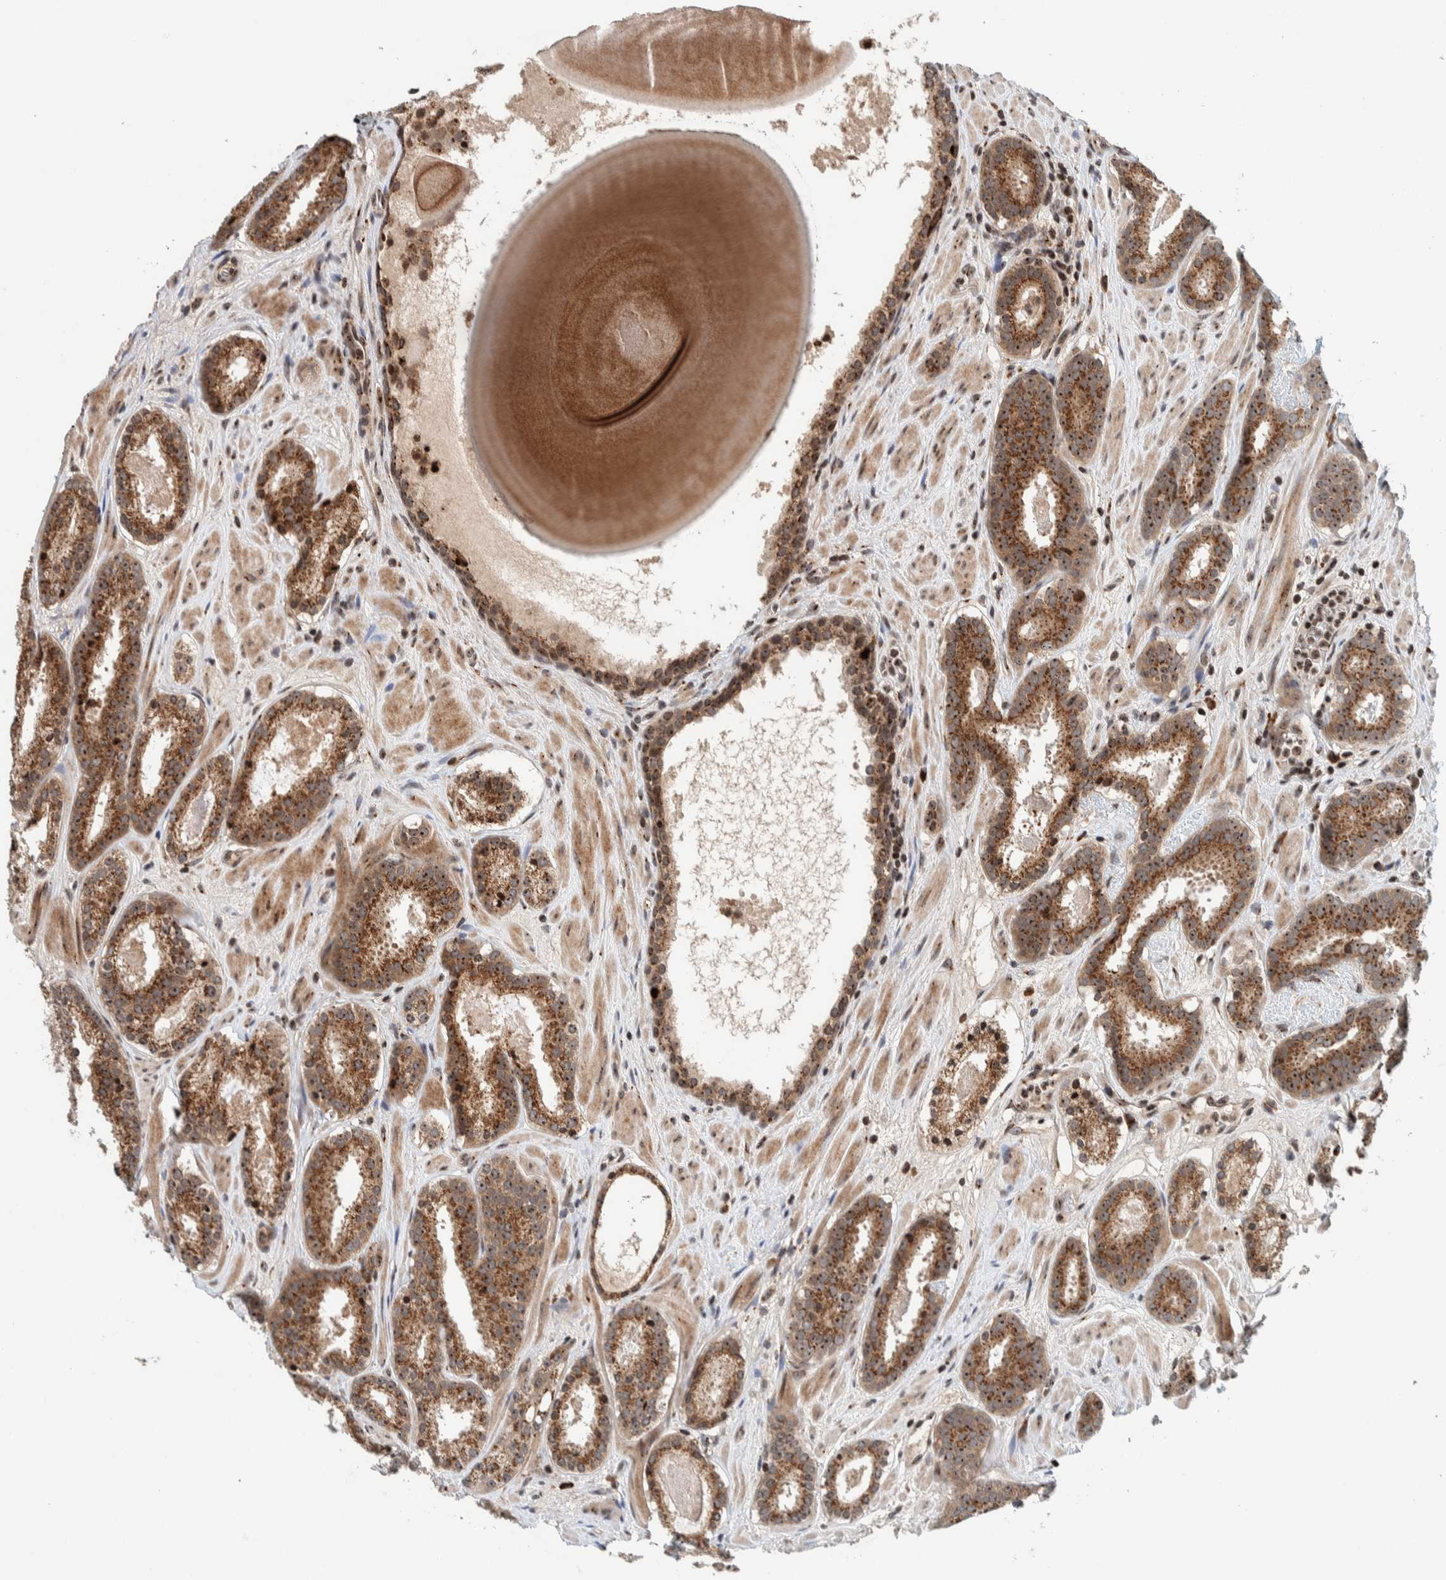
{"staining": {"intensity": "strong", "quantity": ">75%", "location": "cytoplasmic/membranous,nuclear"}, "tissue": "prostate cancer", "cell_type": "Tumor cells", "image_type": "cancer", "snomed": [{"axis": "morphology", "description": "Adenocarcinoma, Low grade"}, {"axis": "topography", "description": "Prostate"}], "caption": "Prostate adenocarcinoma (low-grade) stained with immunohistochemistry shows strong cytoplasmic/membranous and nuclear expression in approximately >75% of tumor cells.", "gene": "CCDC182", "patient": {"sex": "male", "age": 69}}